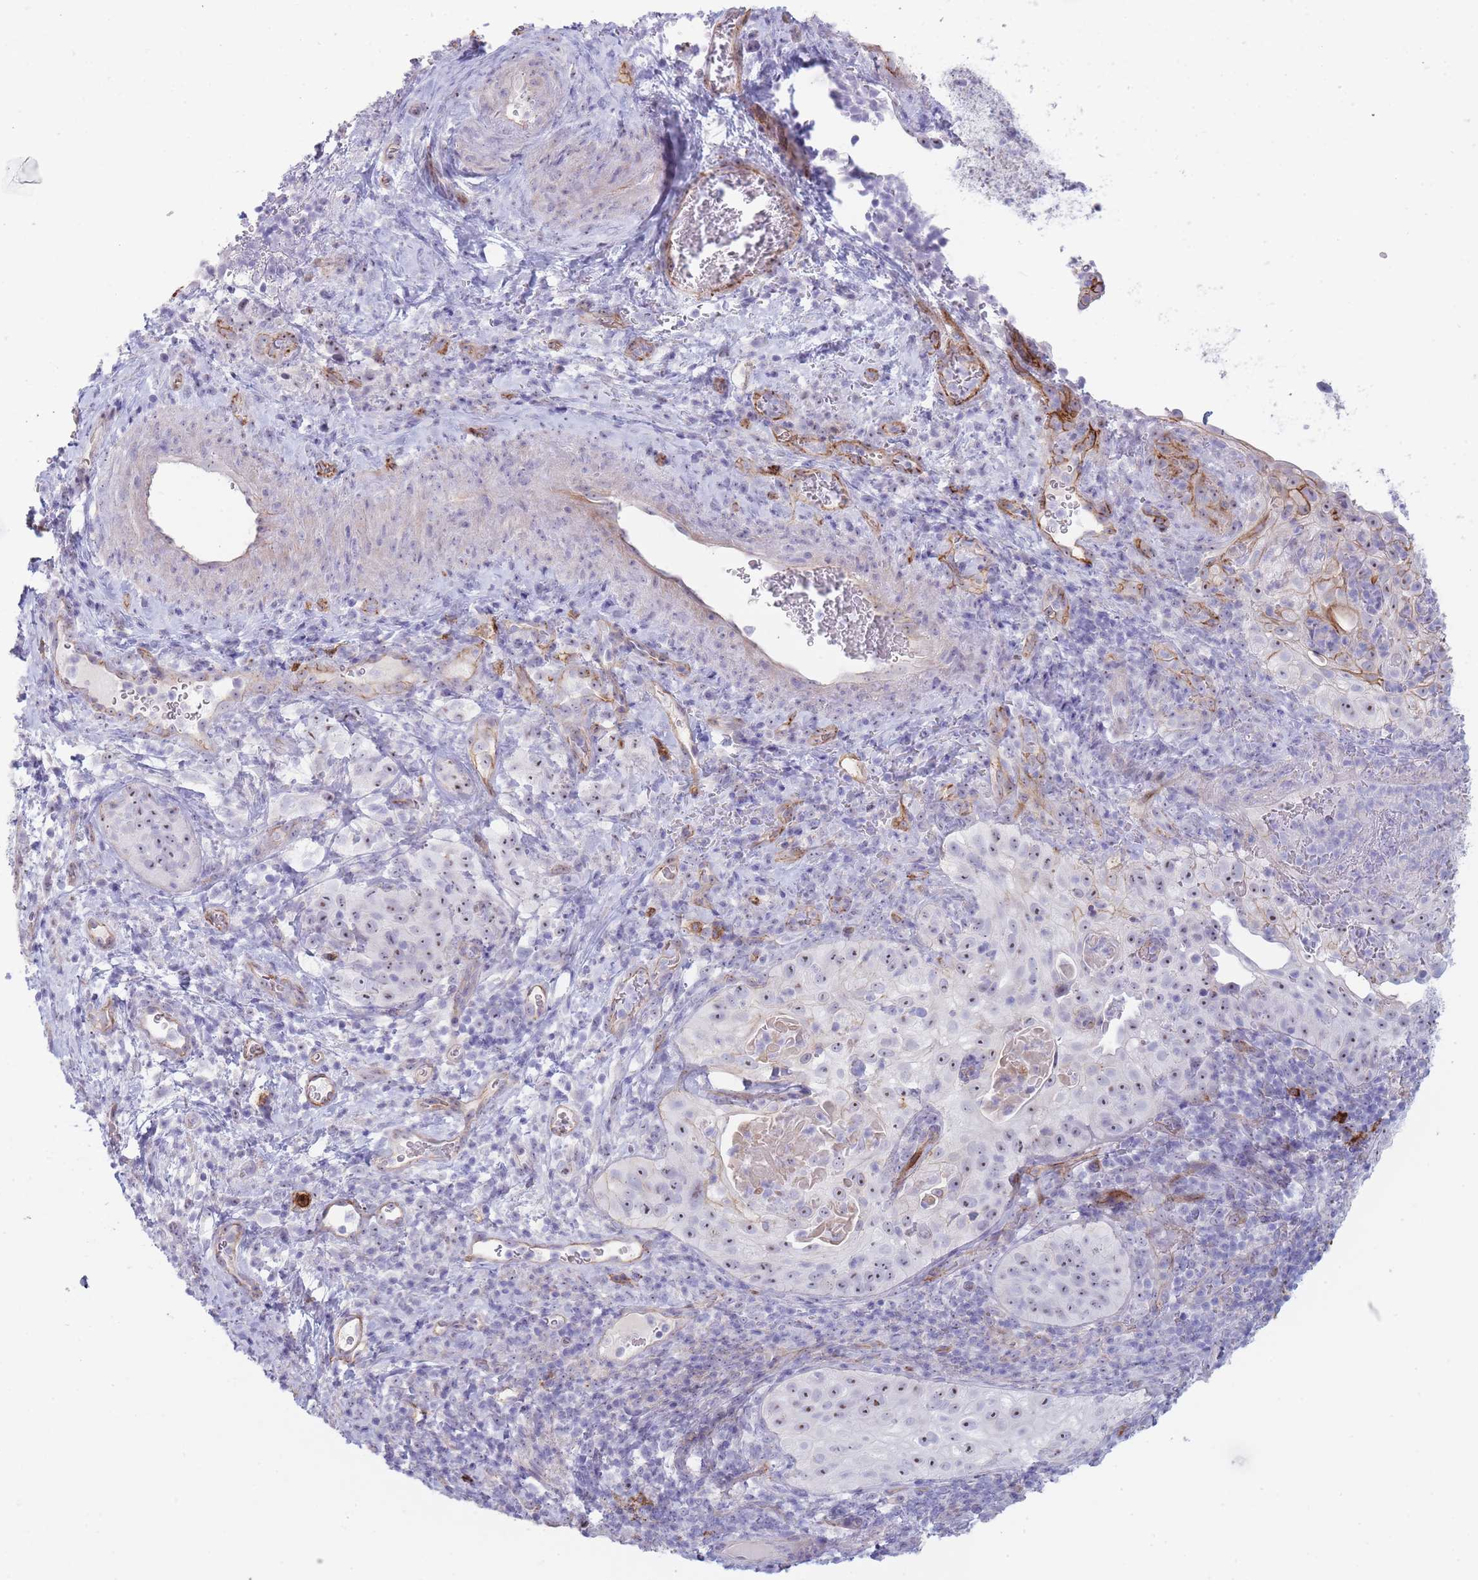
{"staining": {"intensity": "moderate", "quantity": "25%-75%", "location": "nuclear"}, "tissue": "cervical cancer", "cell_type": "Tumor cells", "image_type": "cancer", "snomed": [{"axis": "morphology", "description": "Squamous cell carcinoma, NOS"}, {"axis": "topography", "description": "Cervix"}], "caption": "Immunohistochemical staining of squamous cell carcinoma (cervical) exhibits moderate nuclear protein positivity in about 25%-75% of tumor cells.", "gene": "UTP14A", "patient": {"sex": "female", "age": 52}}